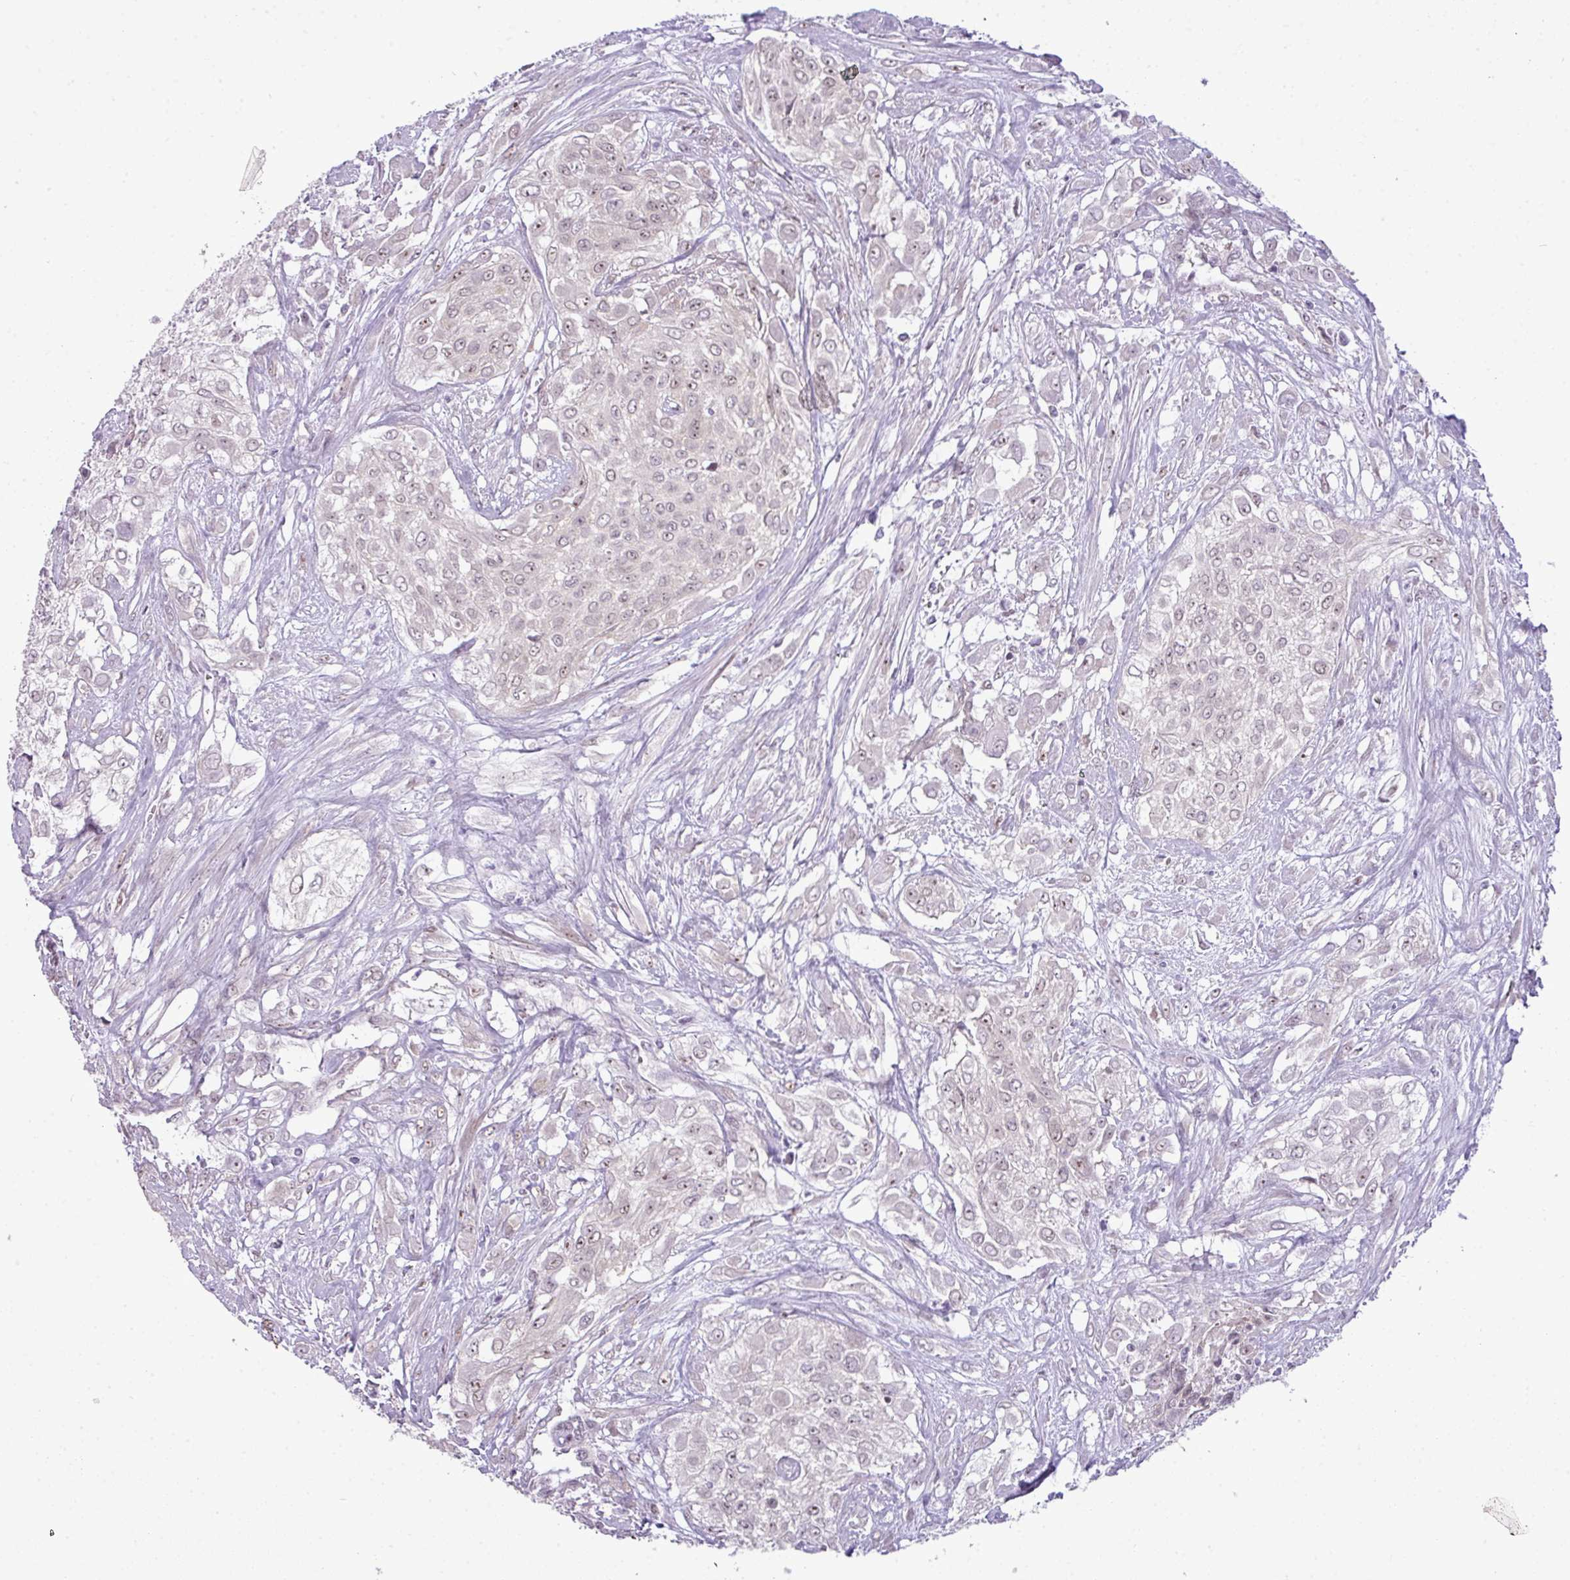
{"staining": {"intensity": "weak", "quantity": "<25%", "location": "nuclear"}, "tissue": "urothelial cancer", "cell_type": "Tumor cells", "image_type": "cancer", "snomed": [{"axis": "morphology", "description": "Urothelial carcinoma, High grade"}, {"axis": "topography", "description": "Urinary bladder"}], "caption": "An image of urothelial cancer stained for a protein exhibits no brown staining in tumor cells. (Brightfield microscopy of DAB (3,3'-diaminobenzidine) immunohistochemistry at high magnification).", "gene": "MAK16", "patient": {"sex": "male", "age": 67}}